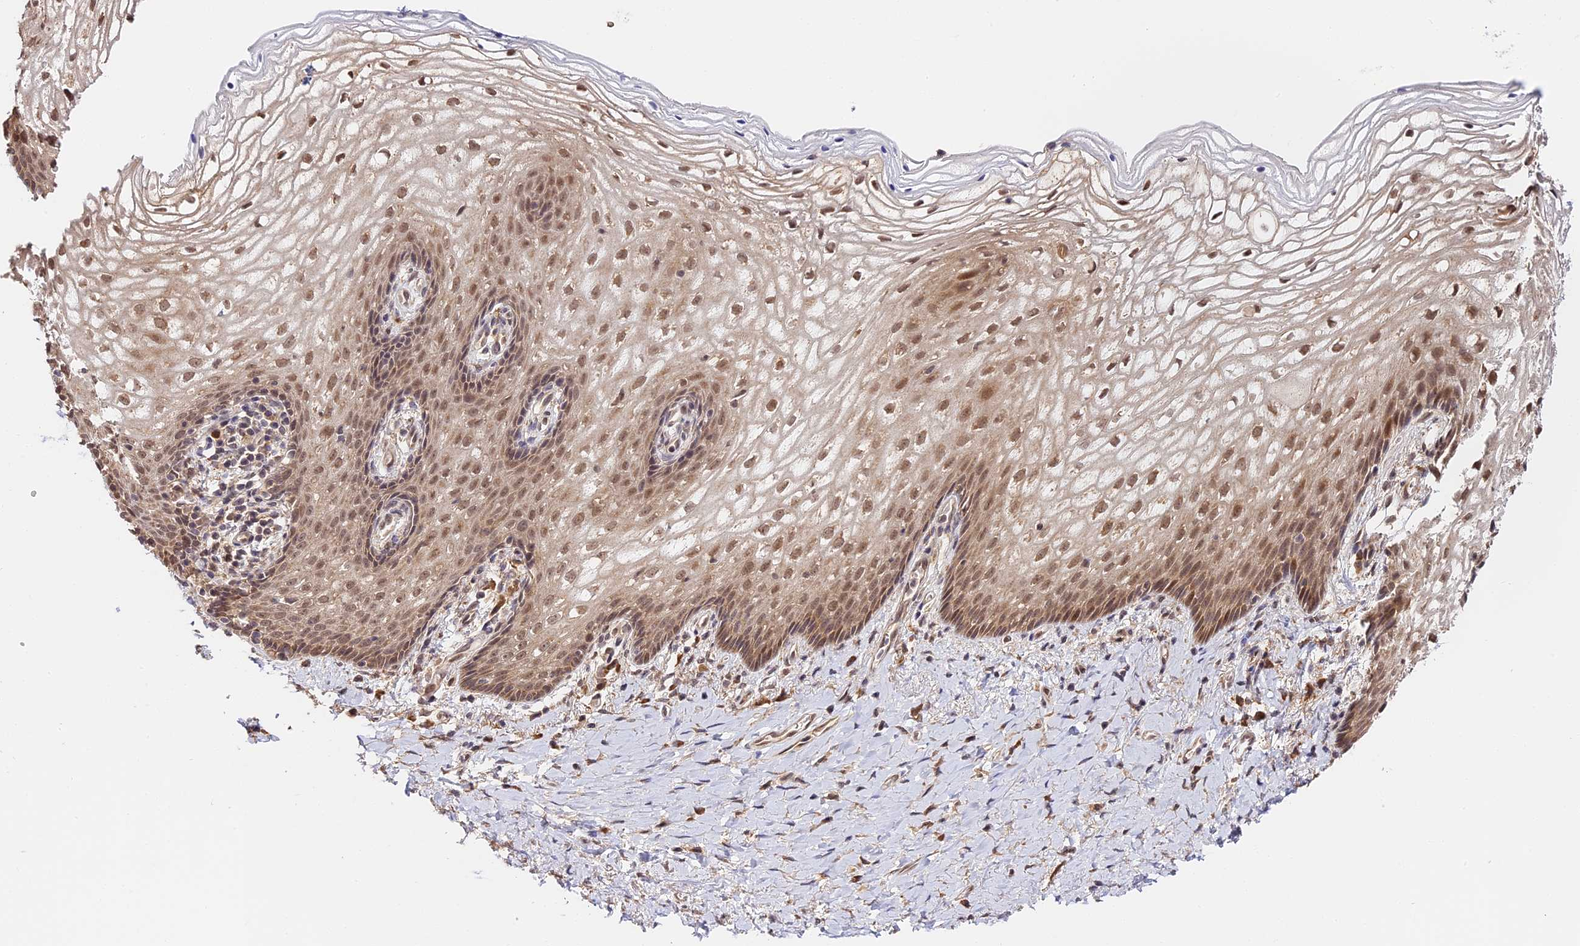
{"staining": {"intensity": "moderate", "quantity": ">75%", "location": "nuclear"}, "tissue": "vagina", "cell_type": "Squamous epithelial cells", "image_type": "normal", "snomed": [{"axis": "morphology", "description": "Normal tissue, NOS"}, {"axis": "topography", "description": "Vagina"}], "caption": "This micrograph demonstrates unremarkable vagina stained with immunohistochemistry (IHC) to label a protein in brown. The nuclear of squamous epithelial cells show moderate positivity for the protein. Nuclei are counter-stained blue.", "gene": "IMPACT", "patient": {"sex": "female", "age": 60}}